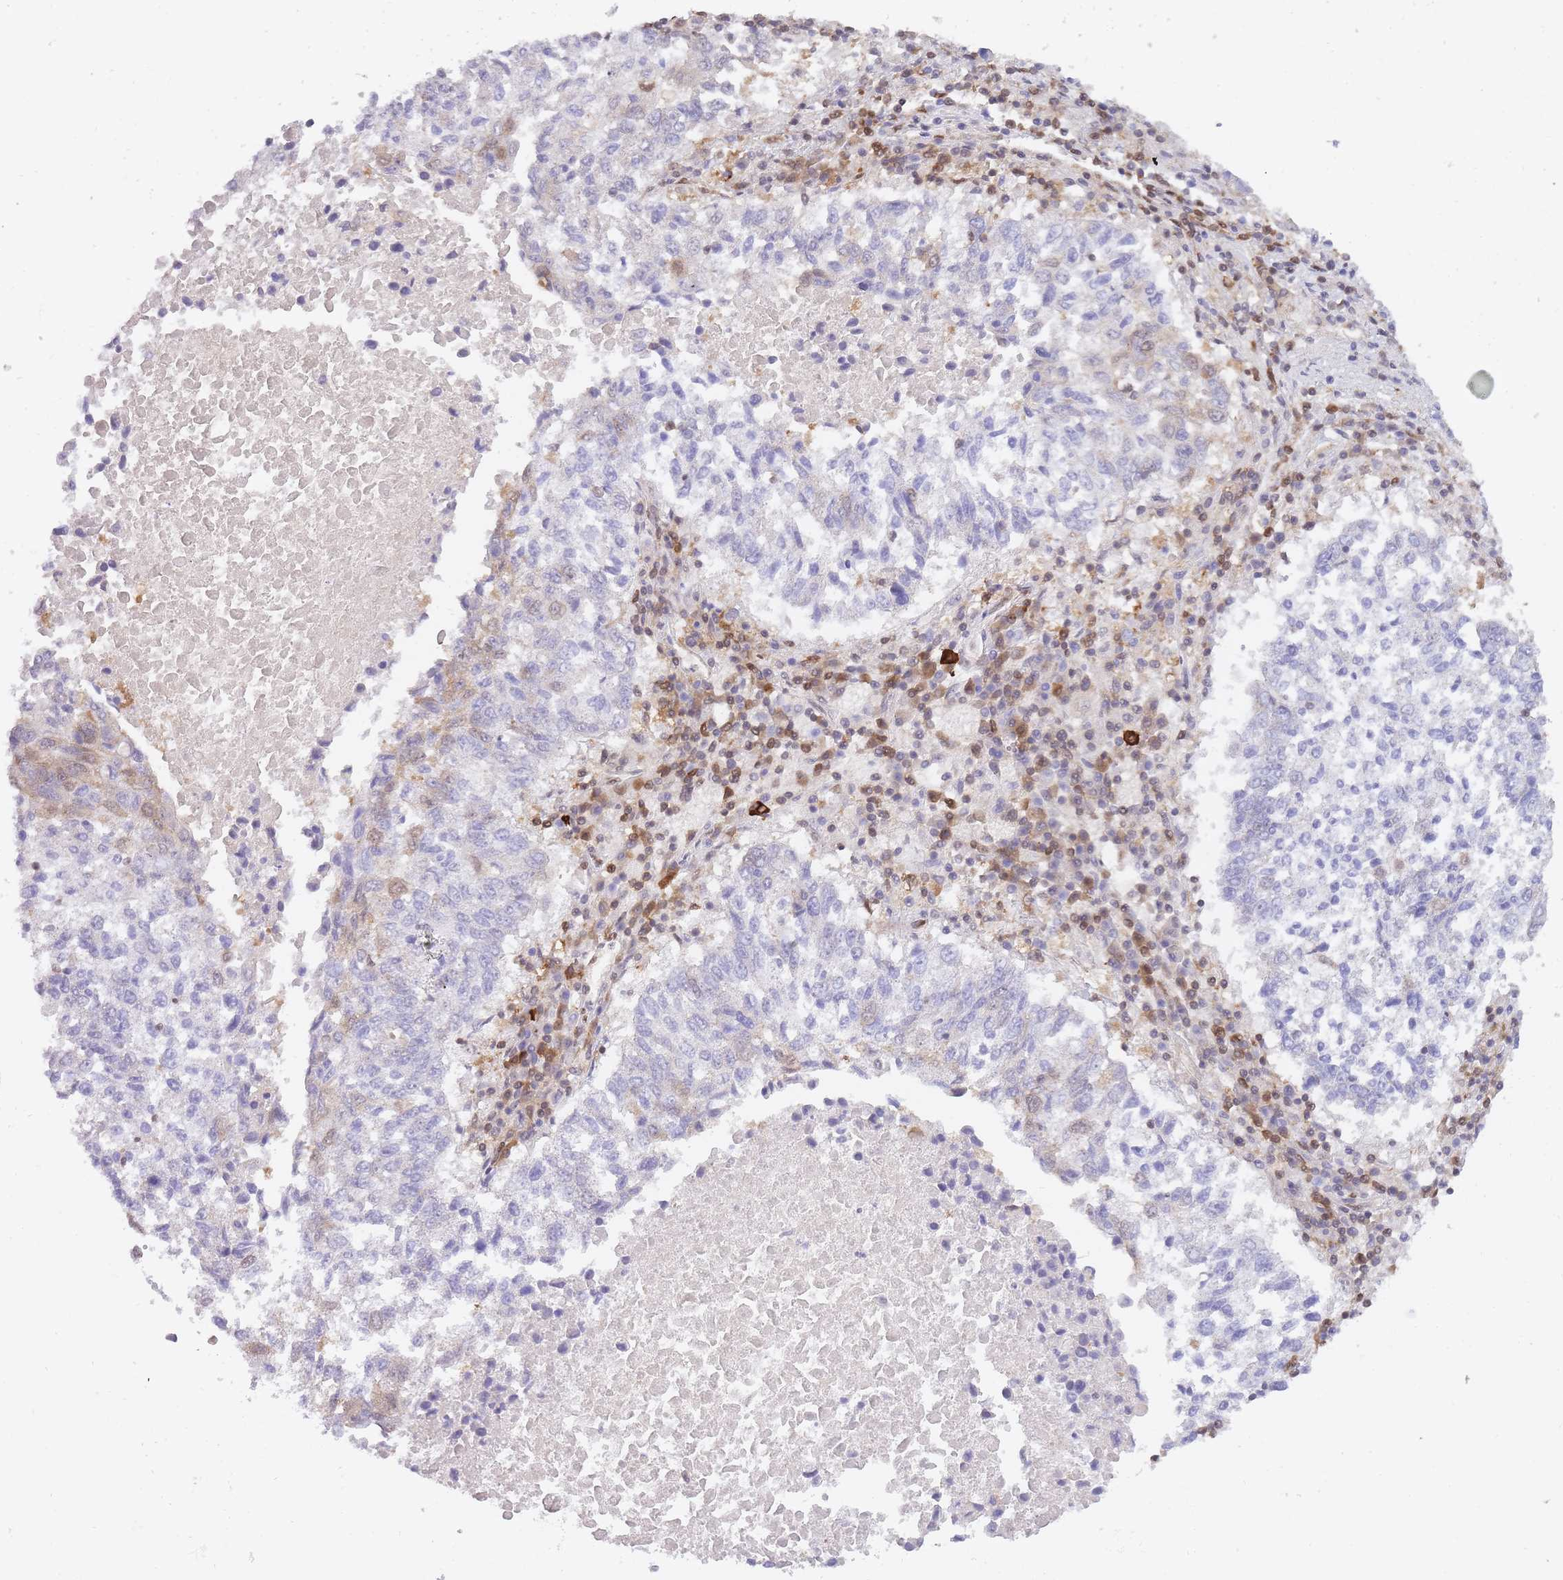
{"staining": {"intensity": "negative", "quantity": "none", "location": "none"}, "tissue": "lung cancer", "cell_type": "Tumor cells", "image_type": "cancer", "snomed": [{"axis": "morphology", "description": "Squamous cell carcinoma, NOS"}, {"axis": "topography", "description": "Lung"}], "caption": "A high-resolution micrograph shows immunohistochemistry (IHC) staining of lung cancer, which displays no significant positivity in tumor cells.", "gene": "NSFL1C", "patient": {"sex": "male", "age": 73}}